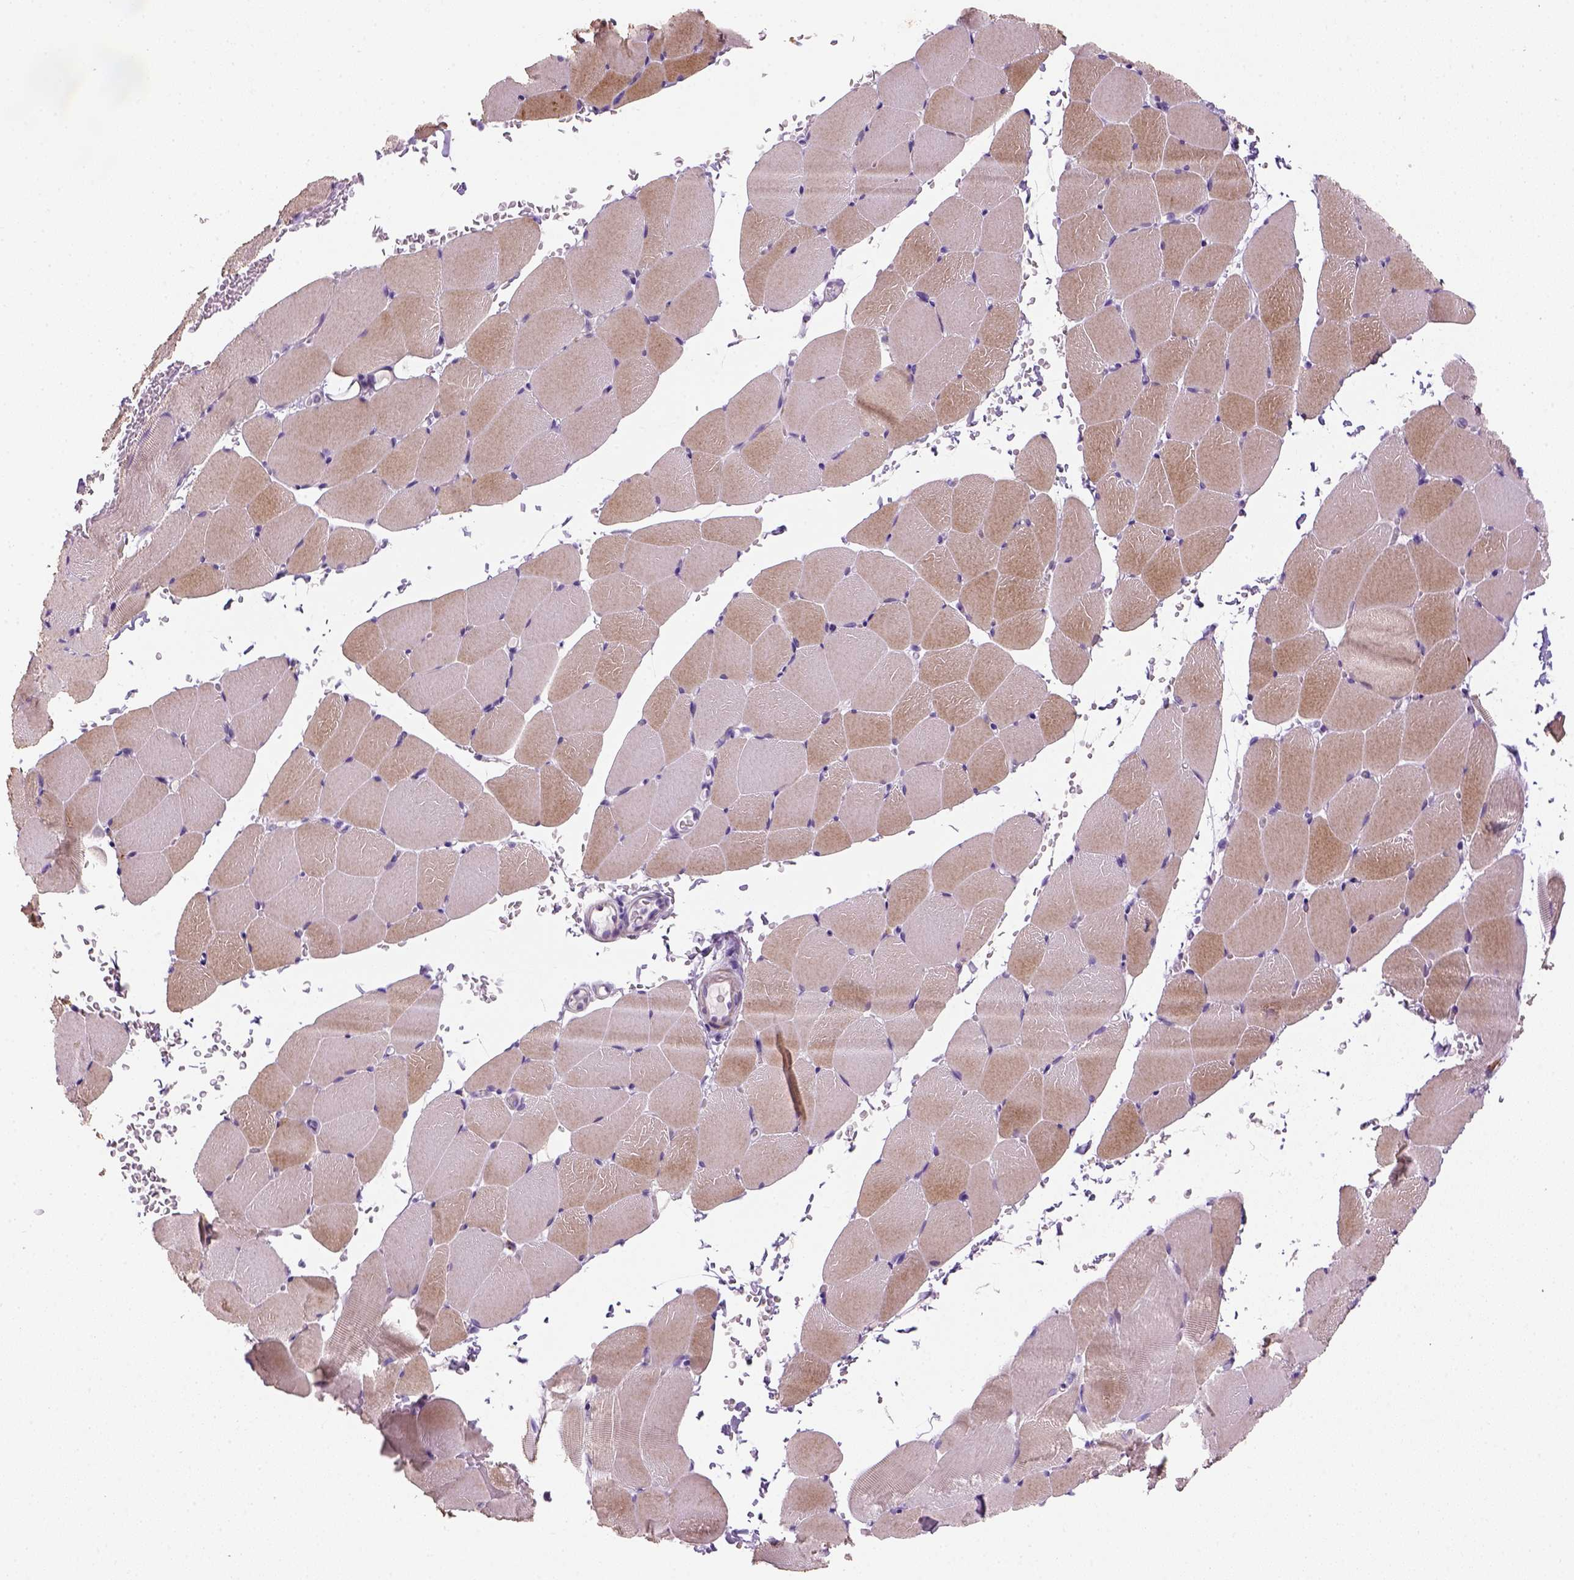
{"staining": {"intensity": "moderate", "quantity": "25%-75%", "location": "cytoplasmic/membranous"}, "tissue": "skeletal muscle", "cell_type": "Myocytes", "image_type": "normal", "snomed": [{"axis": "morphology", "description": "Normal tissue, NOS"}, {"axis": "topography", "description": "Skeletal muscle"}], "caption": "This is a micrograph of immunohistochemistry (IHC) staining of normal skeletal muscle, which shows moderate staining in the cytoplasmic/membranous of myocytes.", "gene": "NUDT6", "patient": {"sex": "female", "age": 37}}